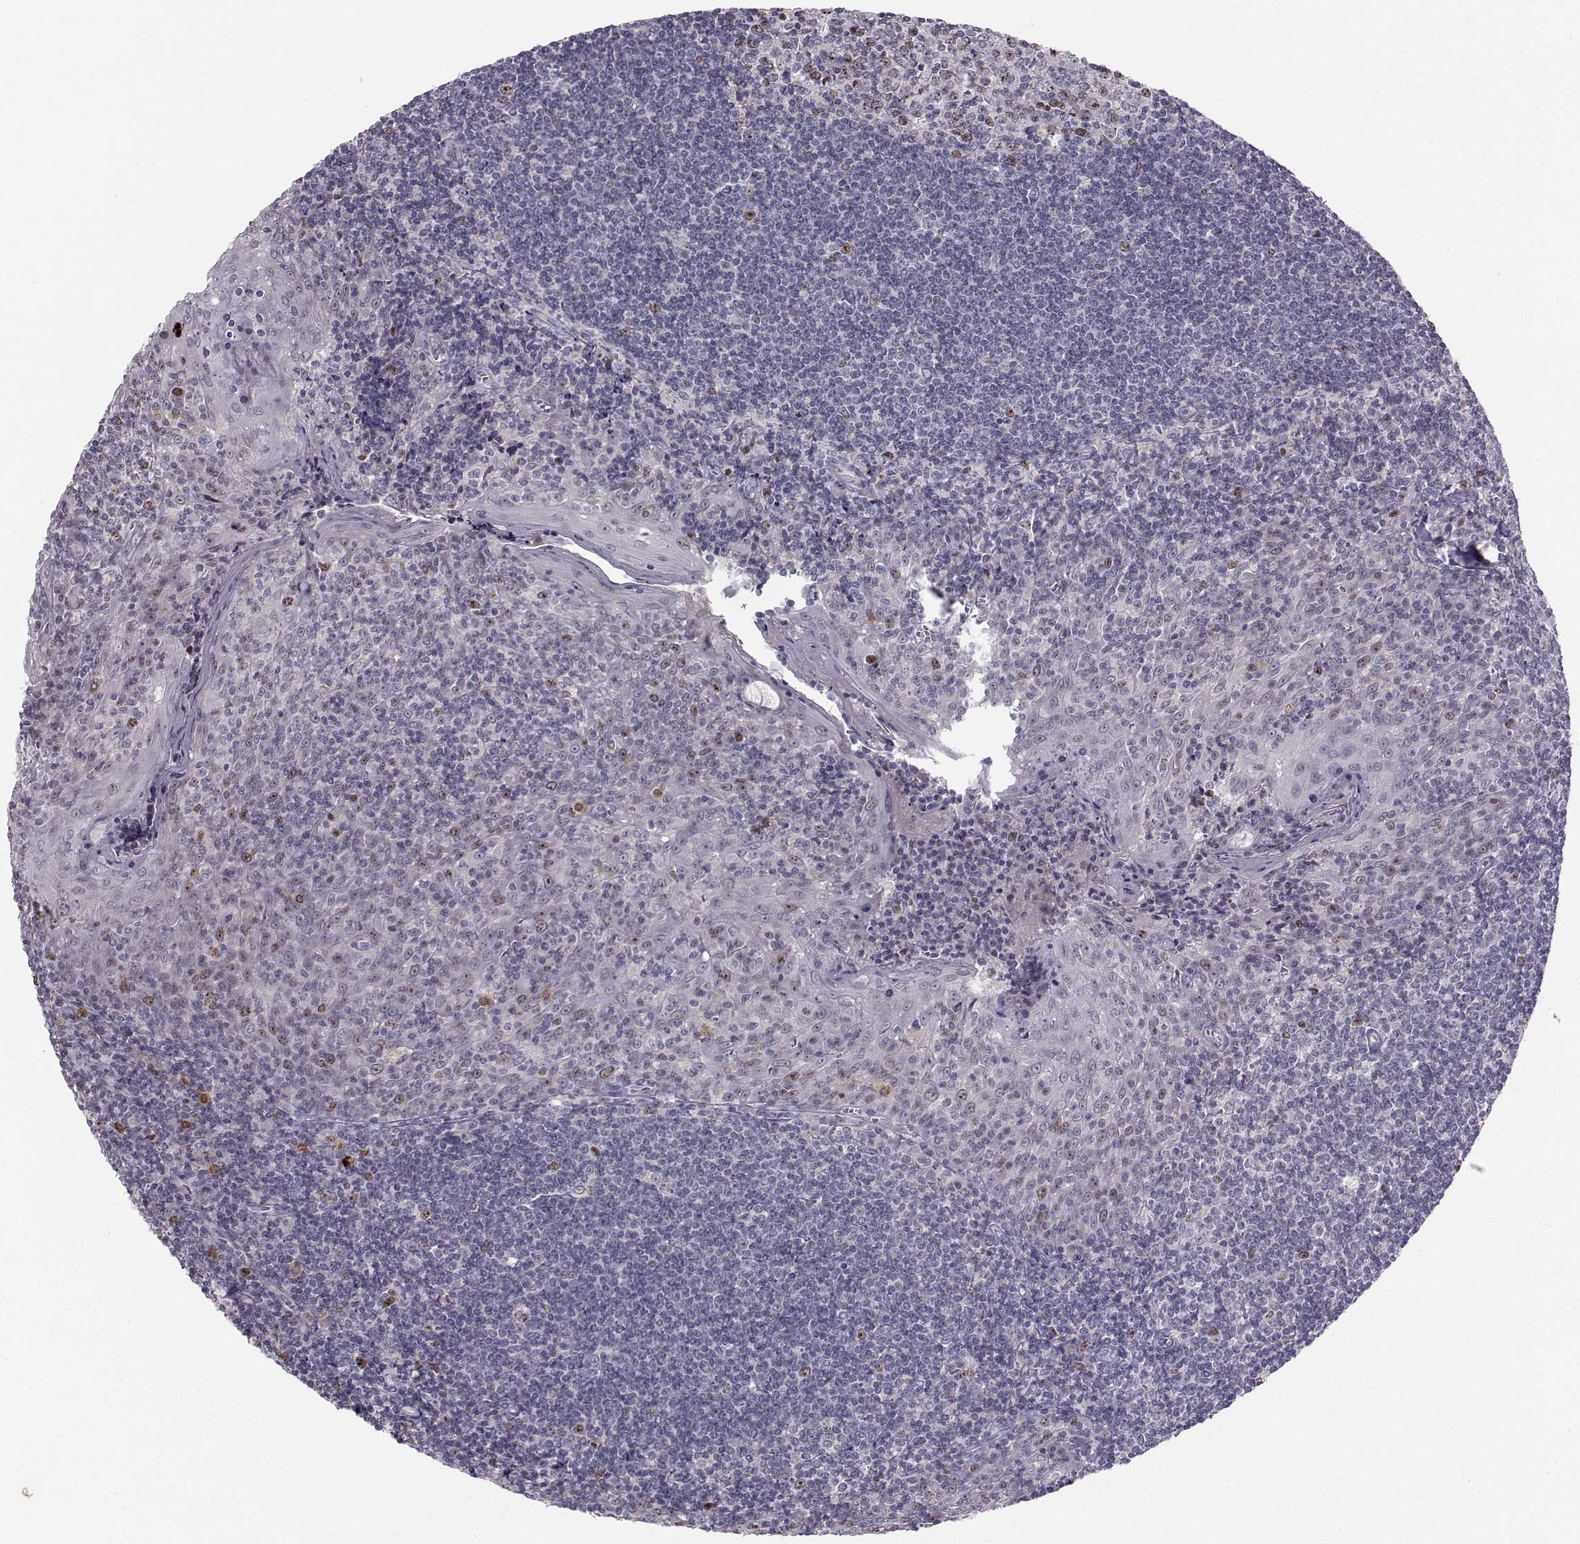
{"staining": {"intensity": "moderate", "quantity": "<25%", "location": "nuclear"}, "tissue": "tonsil", "cell_type": "Germinal center cells", "image_type": "normal", "snomed": [{"axis": "morphology", "description": "Normal tissue, NOS"}, {"axis": "topography", "description": "Tonsil"}], "caption": "Tonsil stained with a brown dye displays moderate nuclear positive expression in approximately <25% of germinal center cells.", "gene": "LRP8", "patient": {"sex": "male", "age": 33}}